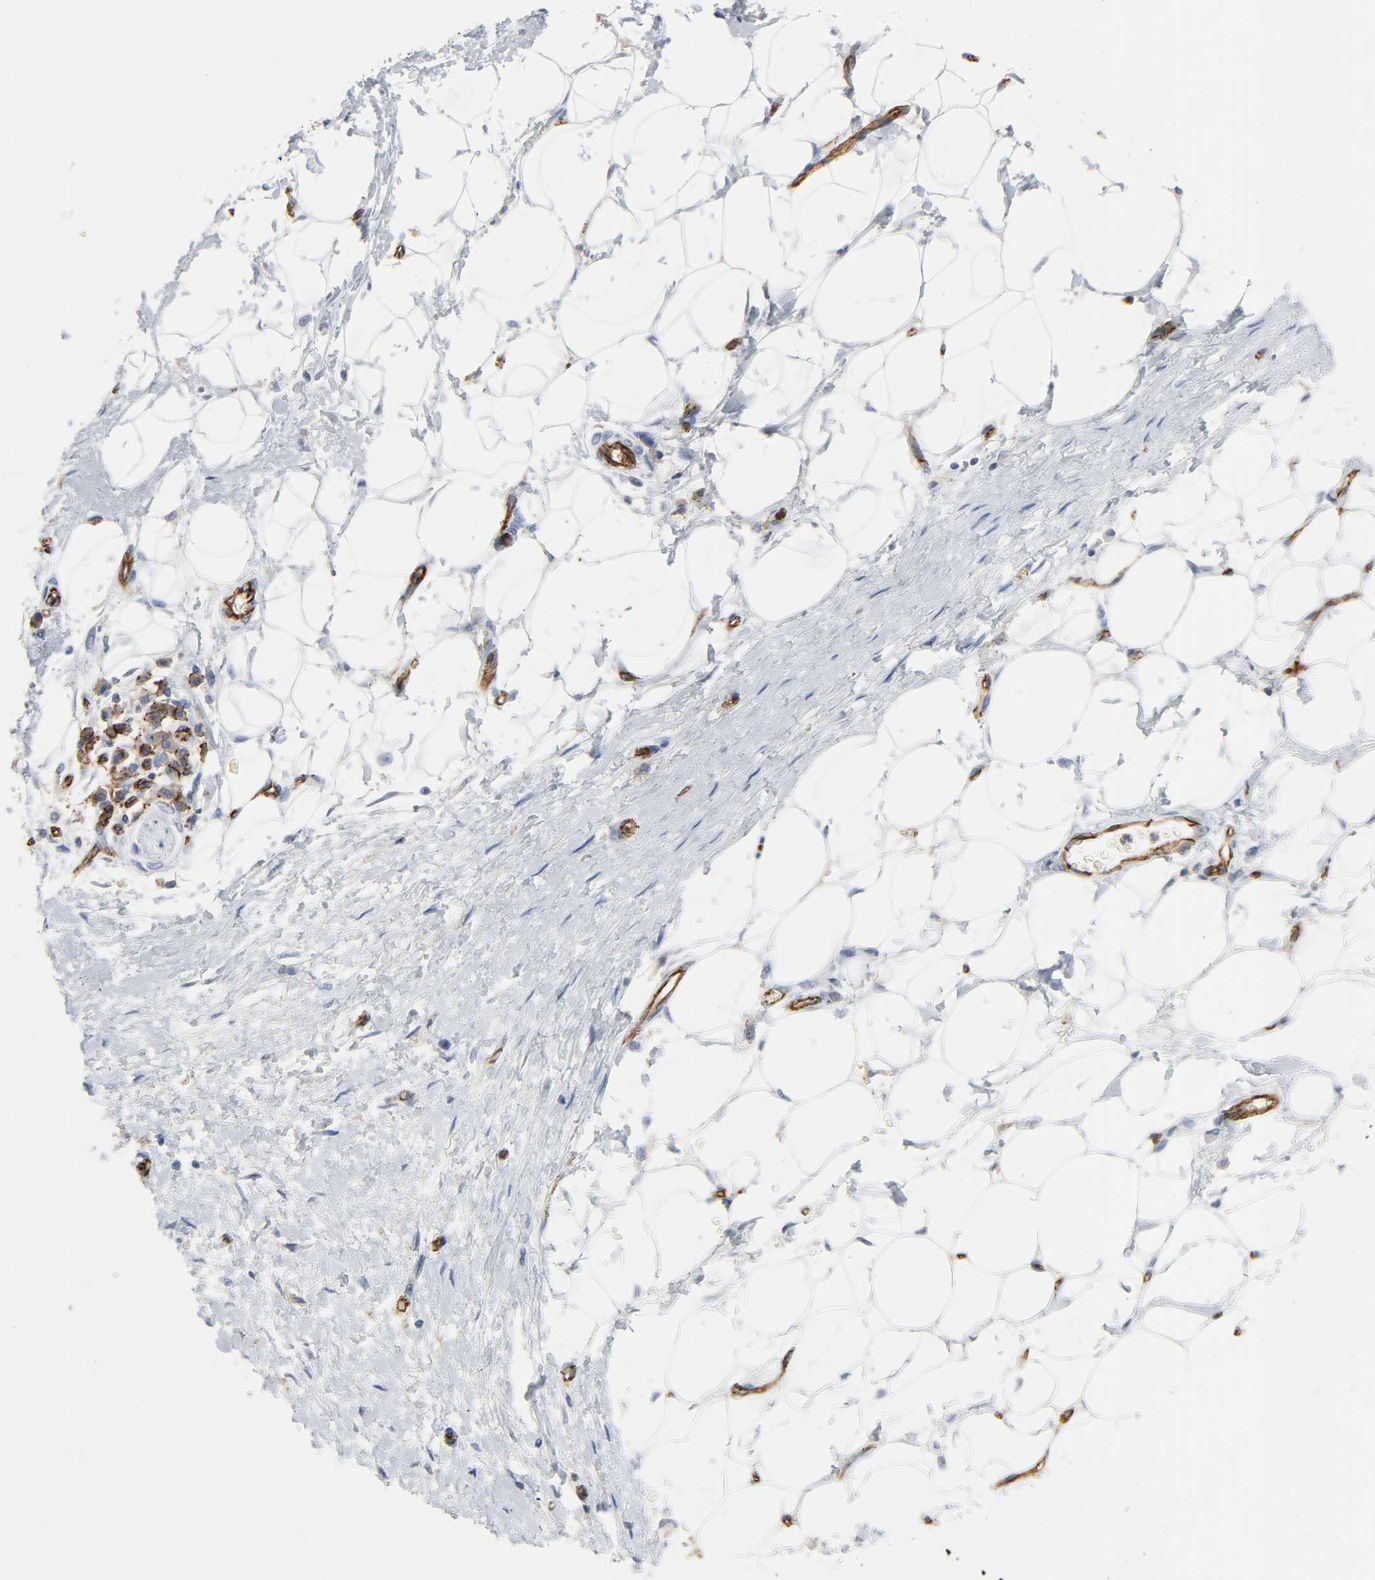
{"staining": {"intensity": "negative", "quantity": "none", "location": "none"}, "tissue": "adipose tissue", "cell_type": "Adipocytes", "image_type": "normal", "snomed": [{"axis": "morphology", "description": "Normal tissue, NOS"}, {"axis": "morphology", "description": "Urothelial carcinoma, High grade"}, {"axis": "topography", "description": "Vascular tissue"}, {"axis": "topography", "description": "Urinary bladder"}], "caption": "High power microscopy image of an immunohistochemistry histopathology image of unremarkable adipose tissue, revealing no significant staining in adipocytes.", "gene": "PECAM1", "patient": {"sex": "female", "age": 56}}